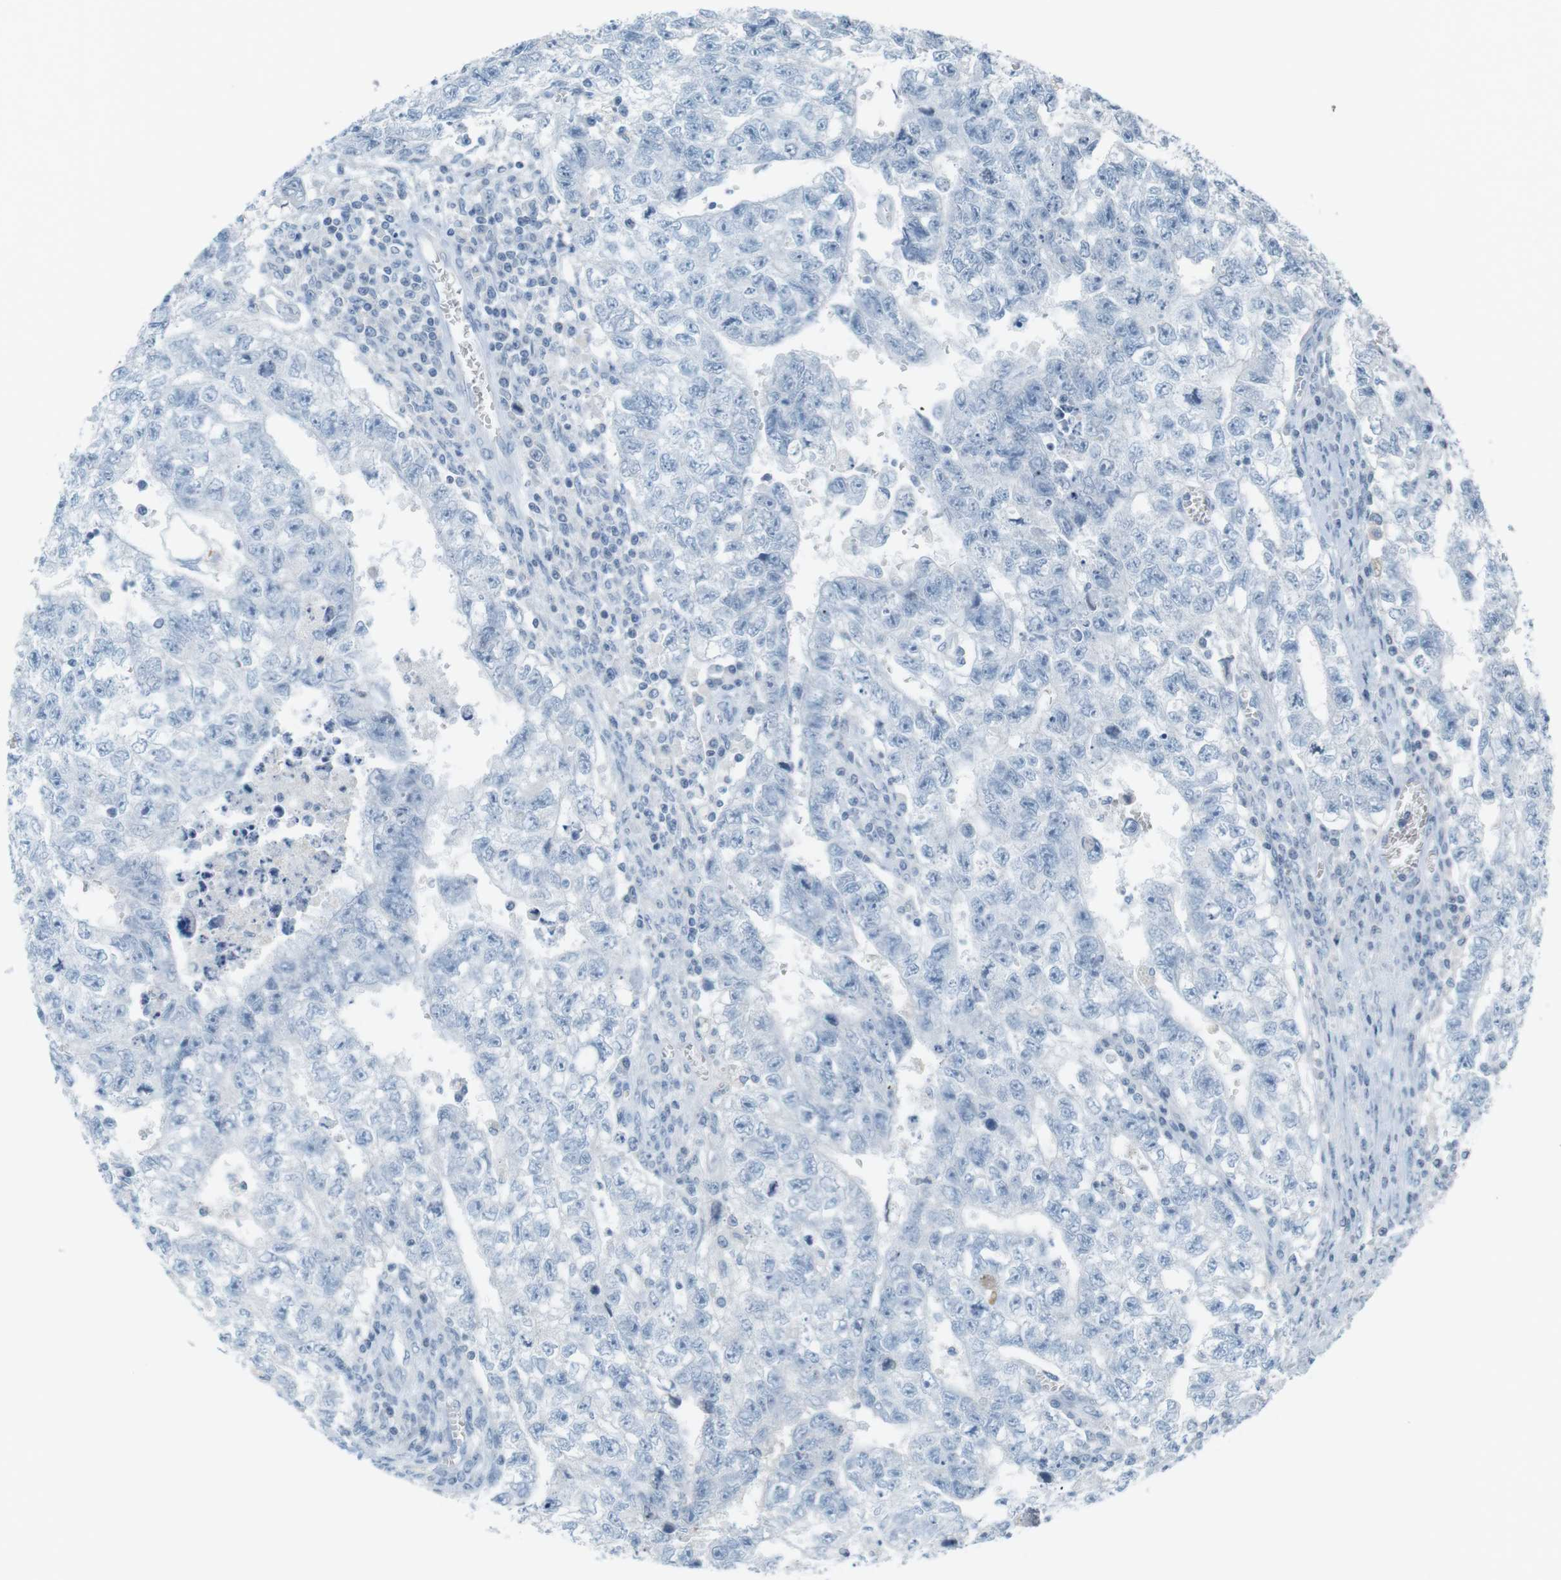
{"staining": {"intensity": "negative", "quantity": "none", "location": "none"}, "tissue": "testis cancer", "cell_type": "Tumor cells", "image_type": "cancer", "snomed": [{"axis": "morphology", "description": "Seminoma, NOS"}, {"axis": "morphology", "description": "Carcinoma, Embryonal, NOS"}, {"axis": "topography", "description": "Testis"}], "caption": "DAB immunohistochemical staining of testis embryonal carcinoma demonstrates no significant expression in tumor cells.", "gene": "AZGP1", "patient": {"sex": "male", "age": 38}}